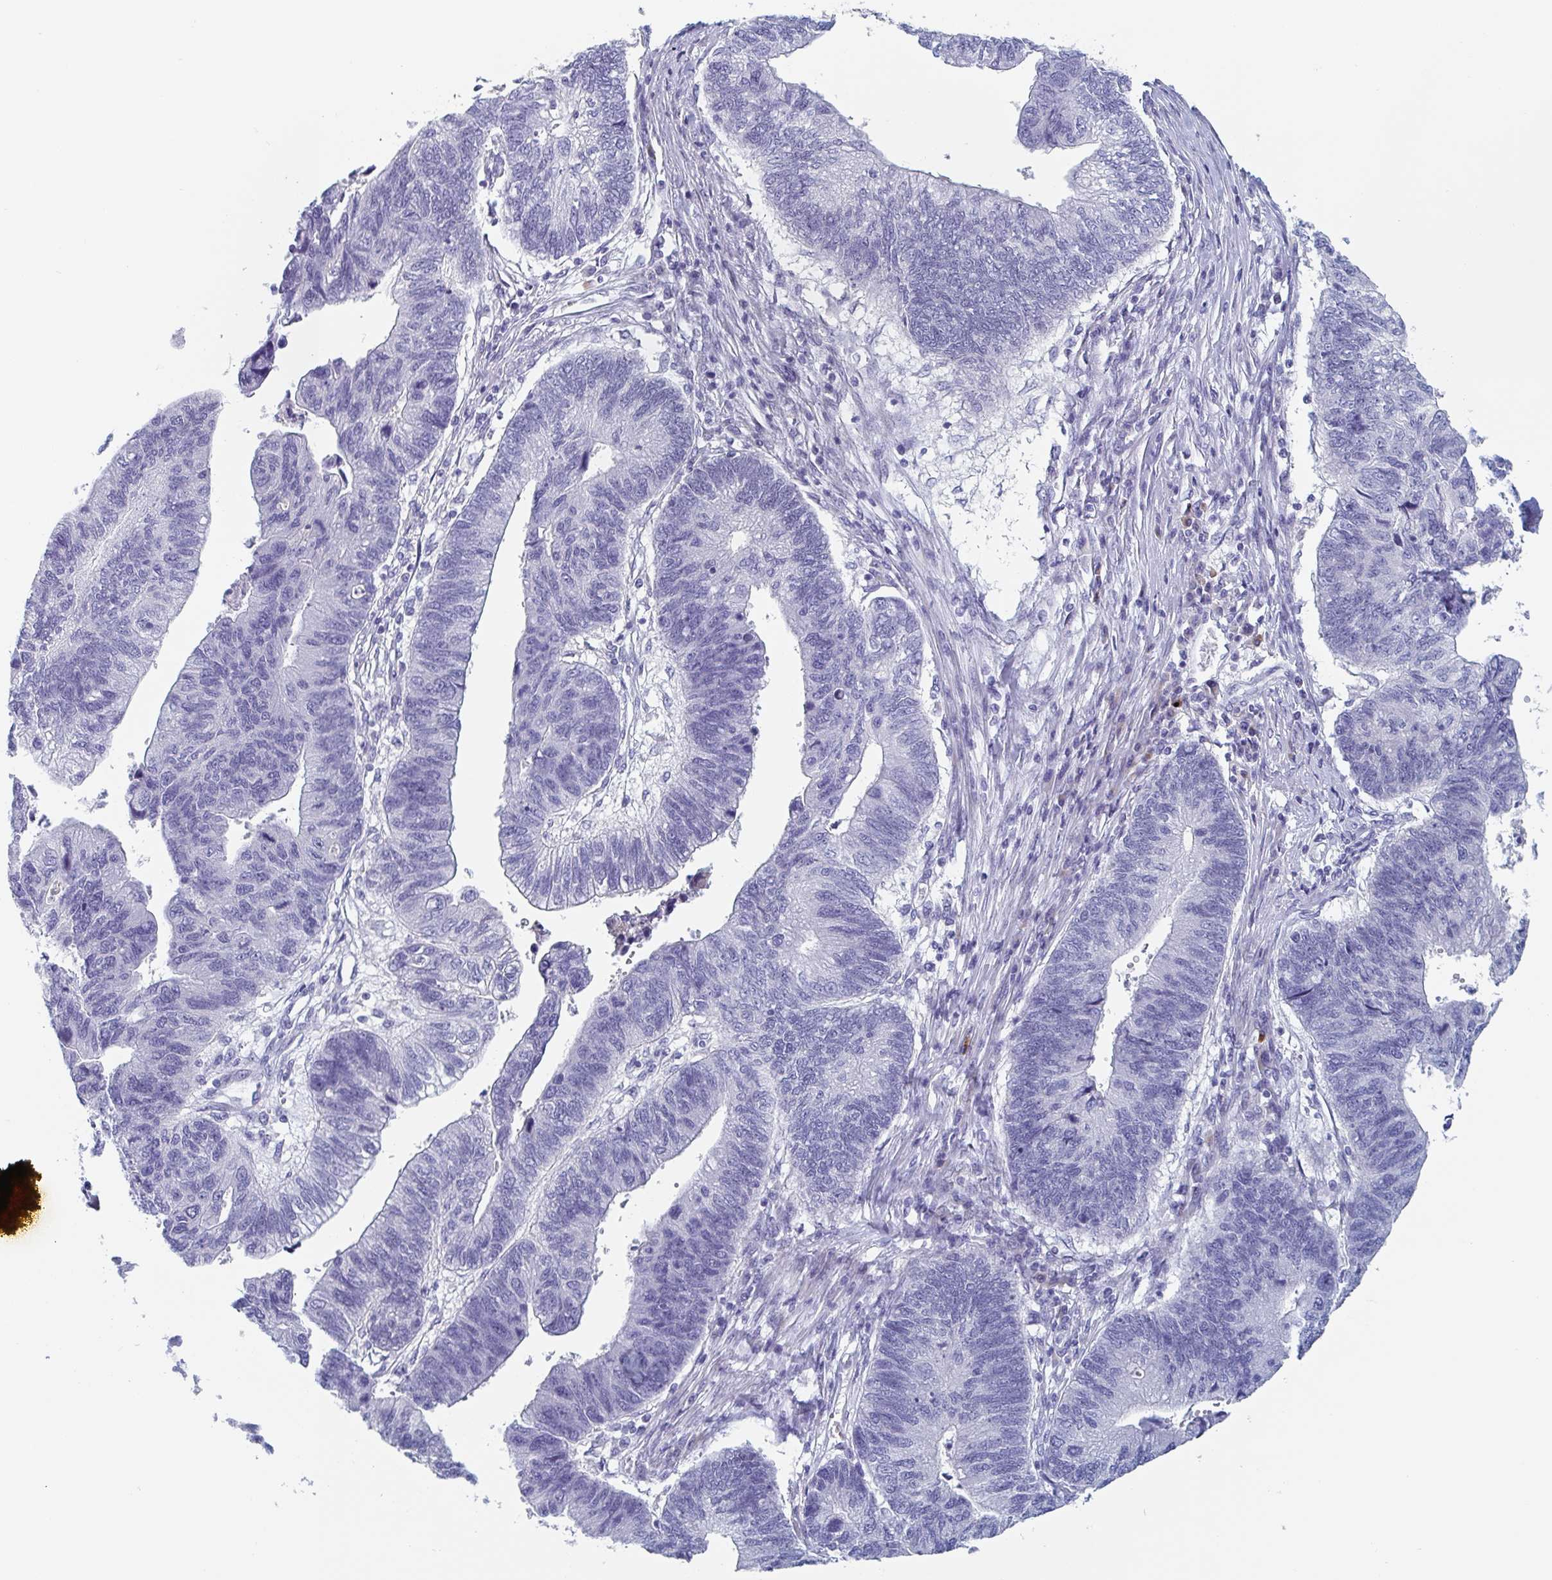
{"staining": {"intensity": "negative", "quantity": "none", "location": "none"}, "tissue": "stomach cancer", "cell_type": "Tumor cells", "image_type": "cancer", "snomed": [{"axis": "morphology", "description": "Adenocarcinoma, NOS"}, {"axis": "topography", "description": "Stomach"}], "caption": "Immunohistochemistry (IHC) micrograph of neoplastic tissue: stomach cancer stained with DAB (3,3'-diaminobenzidine) exhibits no significant protein positivity in tumor cells.", "gene": "NT5C3B", "patient": {"sex": "male", "age": 59}}